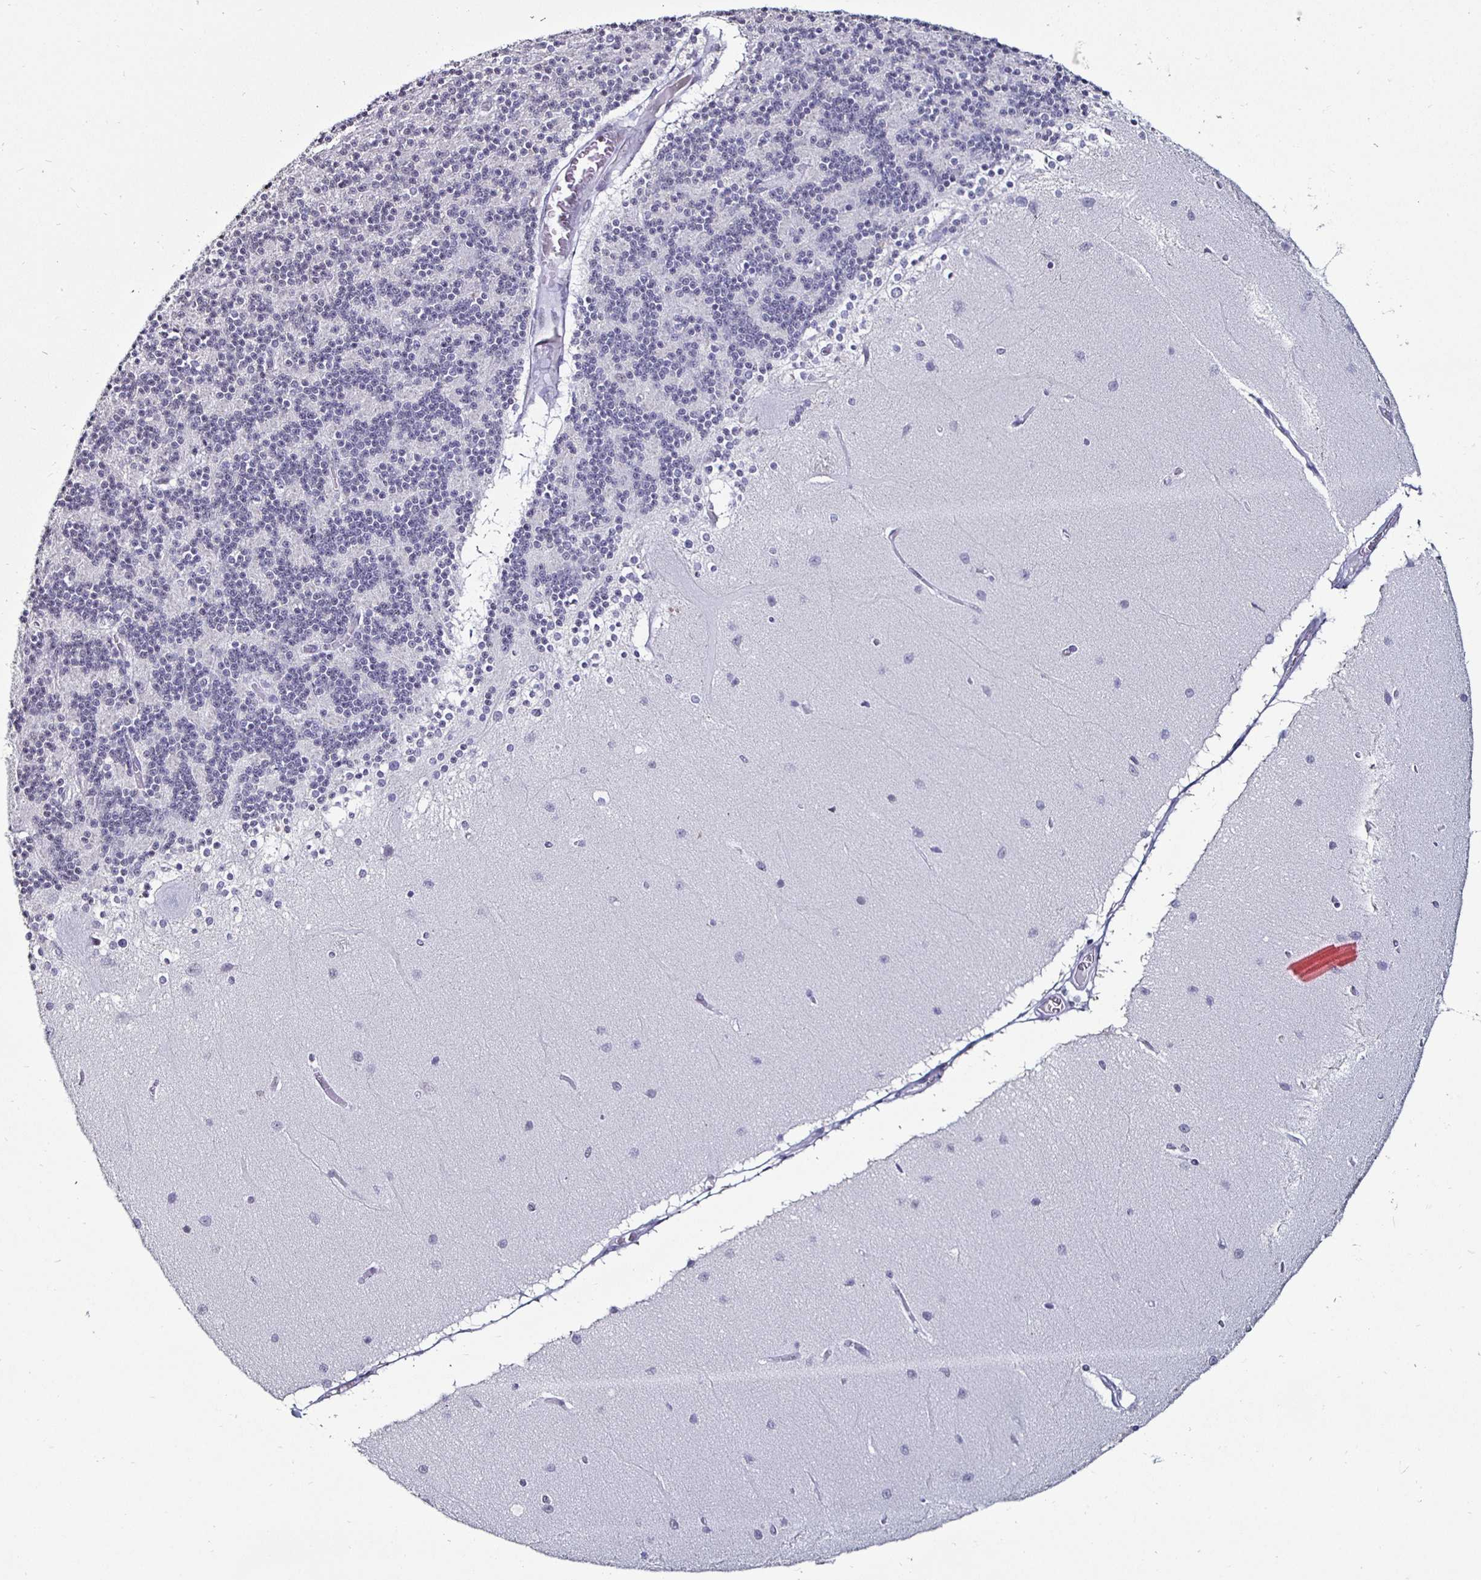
{"staining": {"intensity": "weak", "quantity": "<25%", "location": "nuclear"}, "tissue": "cerebellum", "cell_type": "Cells in granular layer", "image_type": "normal", "snomed": [{"axis": "morphology", "description": "Normal tissue, NOS"}, {"axis": "topography", "description": "Cerebellum"}], "caption": "Image shows no significant protein staining in cells in granular layer of unremarkable cerebellum.", "gene": "DDX39B", "patient": {"sex": "female", "age": 54}}